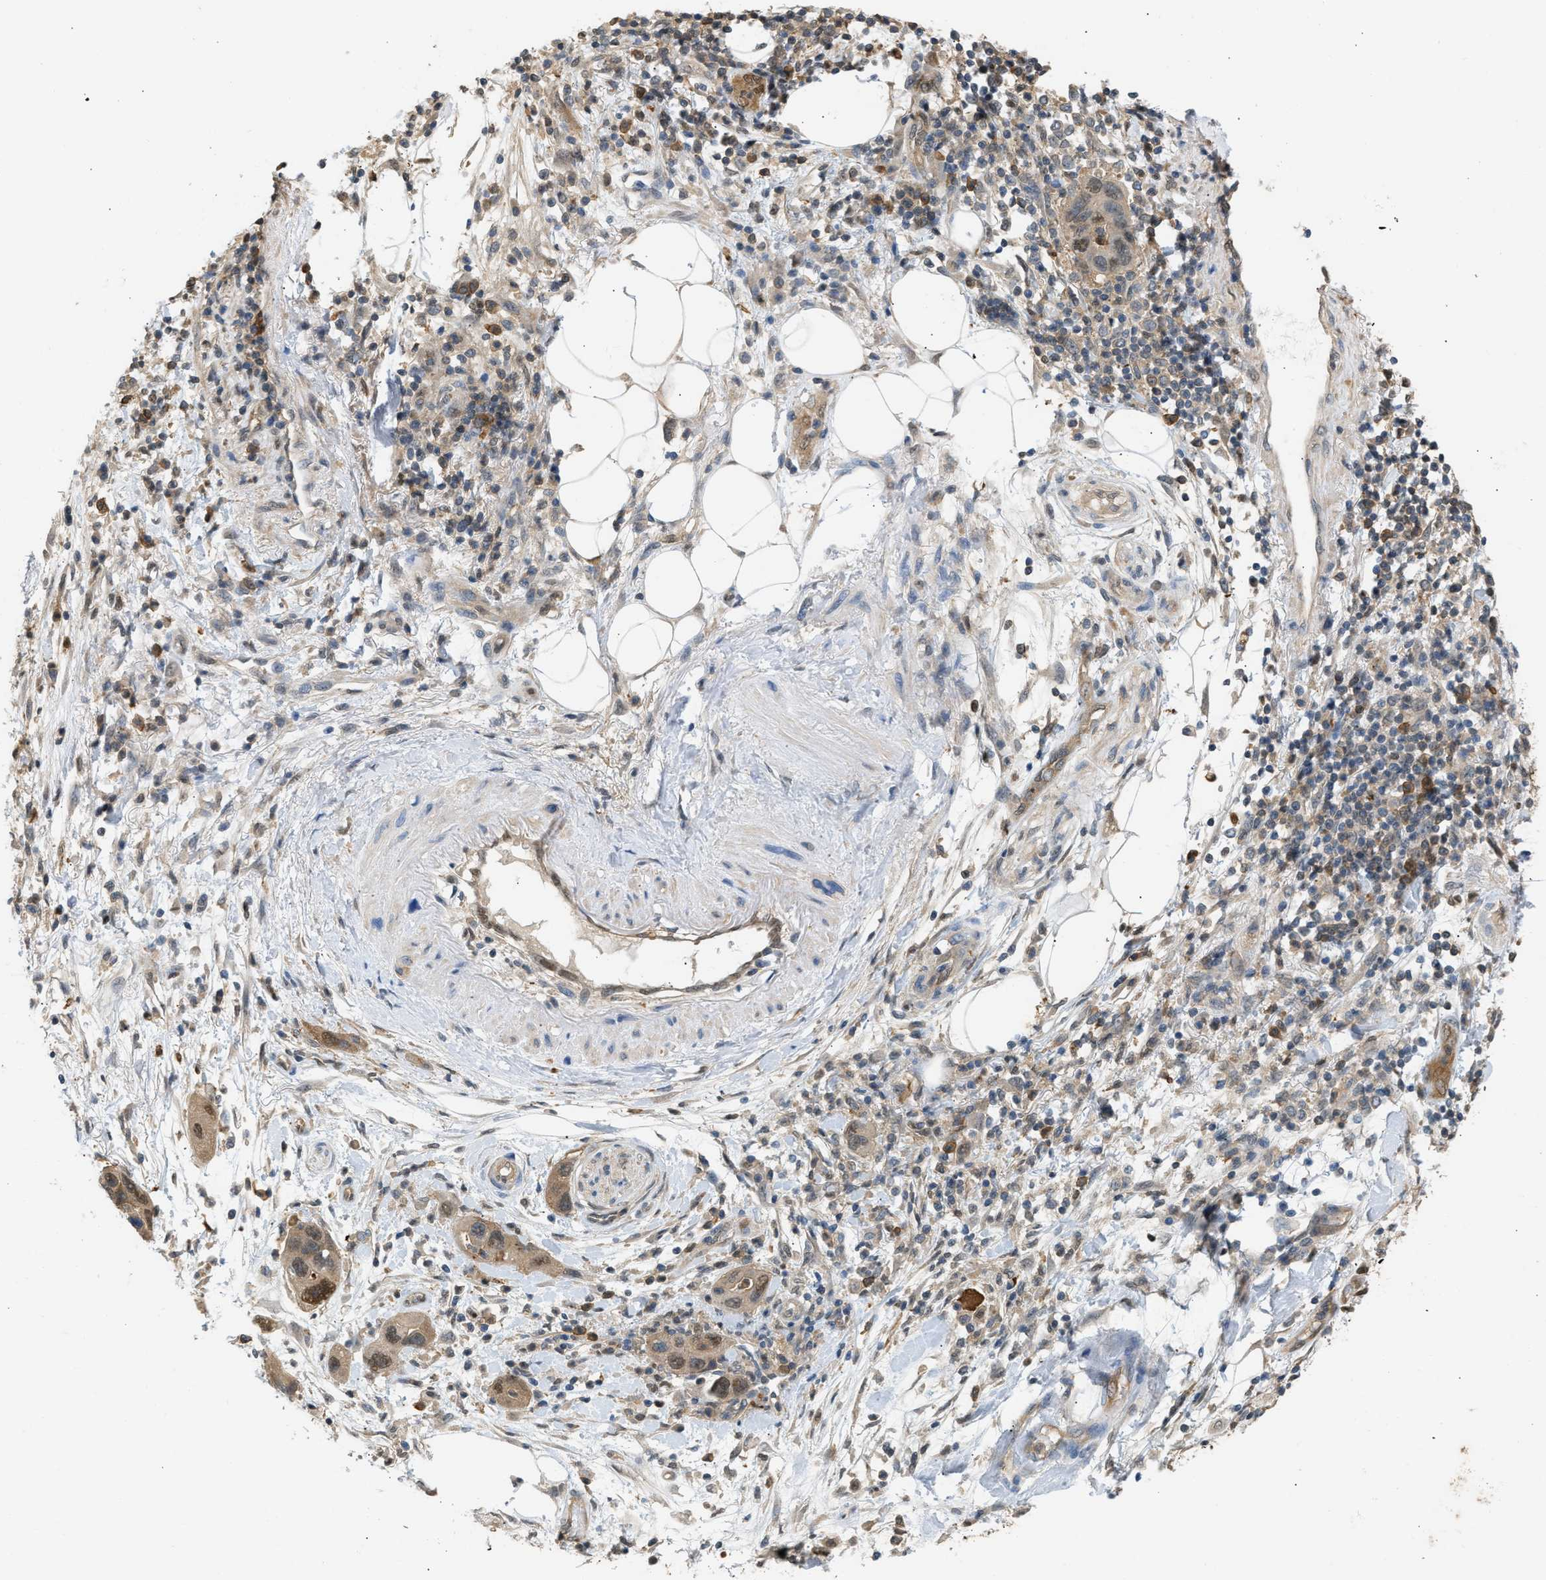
{"staining": {"intensity": "weak", "quantity": ">75%", "location": "cytoplasmic/membranous"}, "tissue": "pancreatic cancer", "cell_type": "Tumor cells", "image_type": "cancer", "snomed": [{"axis": "morphology", "description": "Normal tissue, NOS"}, {"axis": "morphology", "description": "Adenocarcinoma, NOS"}, {"axis": "topography", "description": "Pancreas"}], "caption": "Brown immunohistochemical staining in human pancreatic cancer (adenocarcinoma) reveals weak cytoplasmic/membranous staining in about >75% of tumor cells.", "gene": "ENO1", "patient": {"sex": "female", "age": 71}}